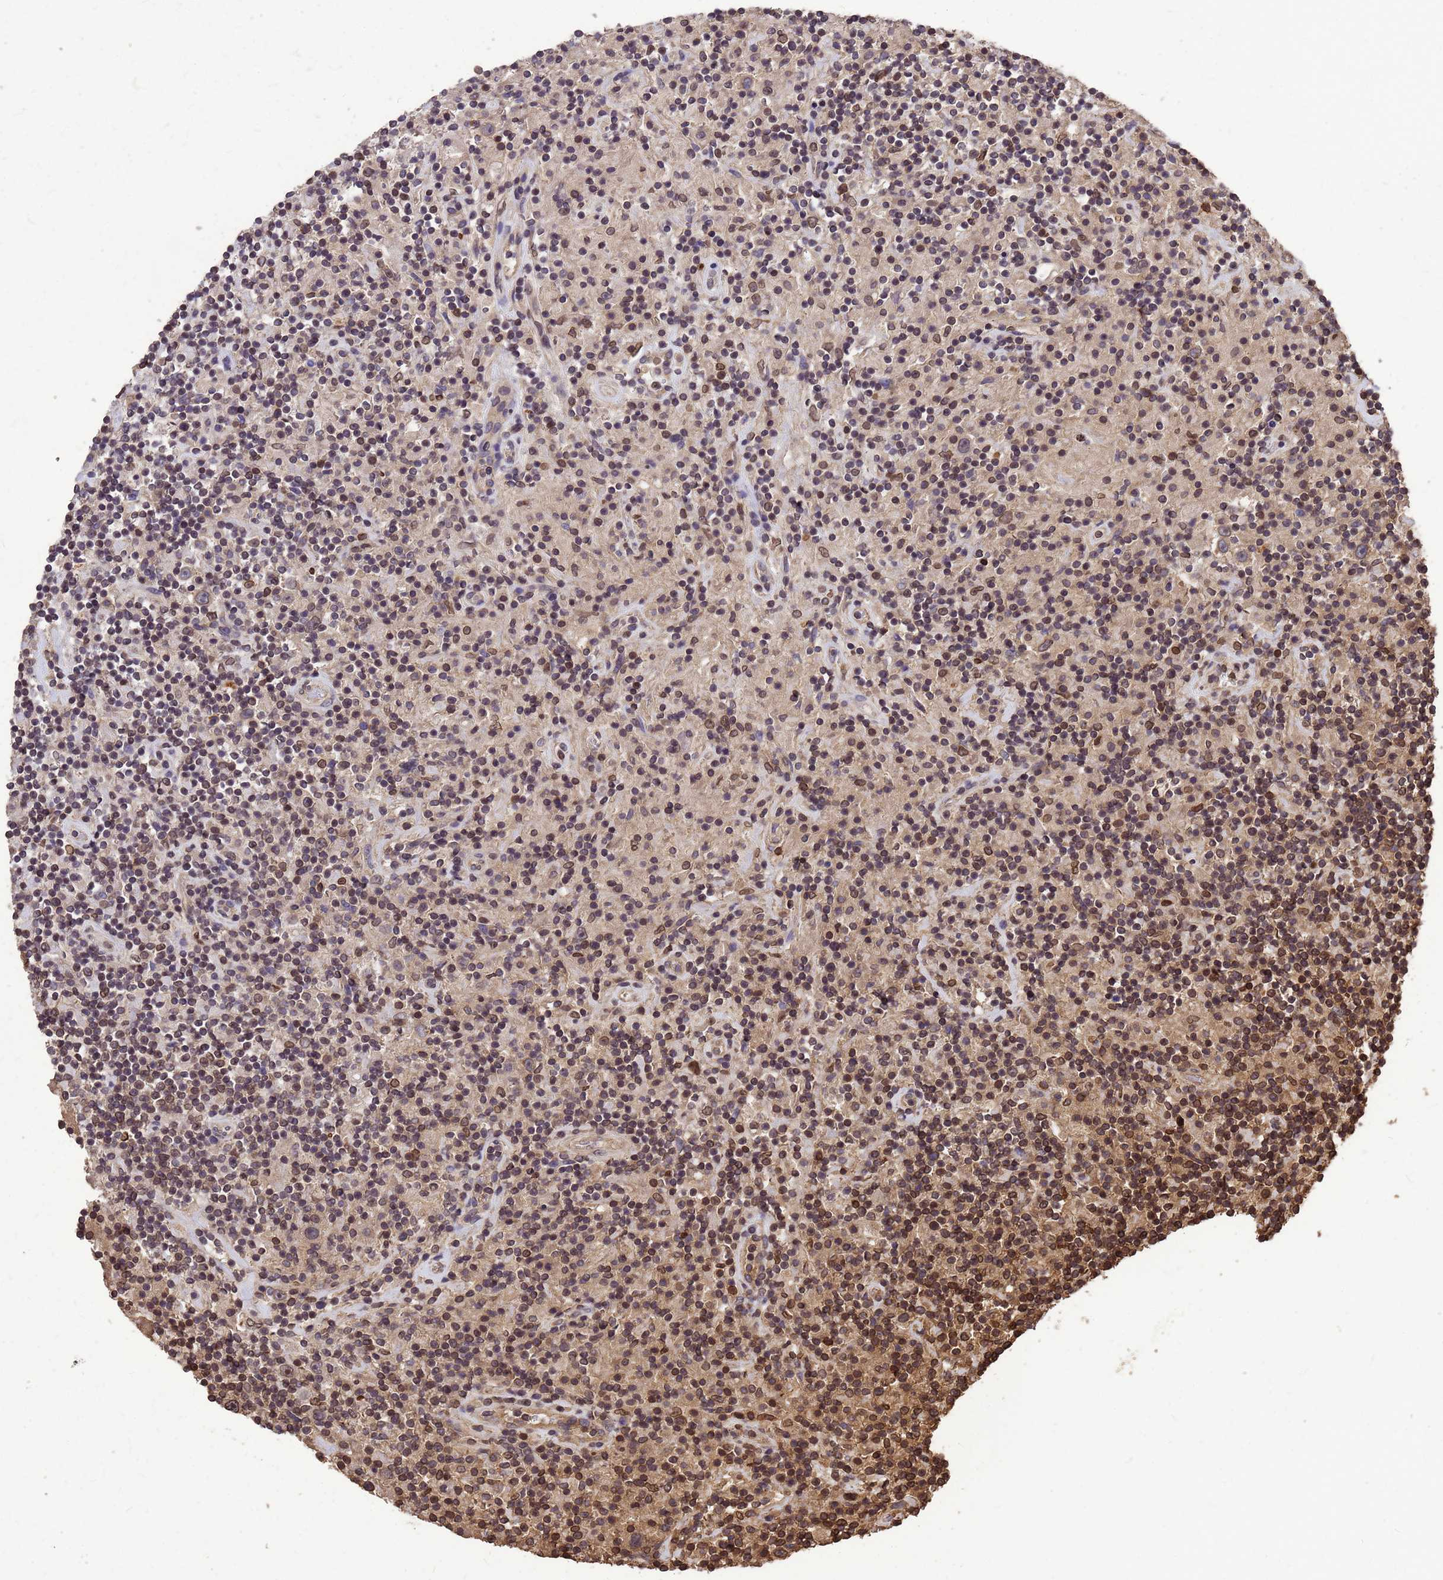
{"staining": {"intensity": "weak", "quantity": "<25%", "location": "cytoplasmic/membranous,nuclear"}, "tissue": "lymphoma", "cell_type": "Tumor cells", "image_type": "cancer", "snomed": [{"axis": "morphology", "description": "Hodgkin's disease, NOS"}, {"axis": "topography", "description": "Lymph node"}], "caption": "A micrograph of human Hodgkin's disease is negative for staining in tumor cells.", "gene": "C1orf35", "patient": {"sex": "male", "age": 70}}